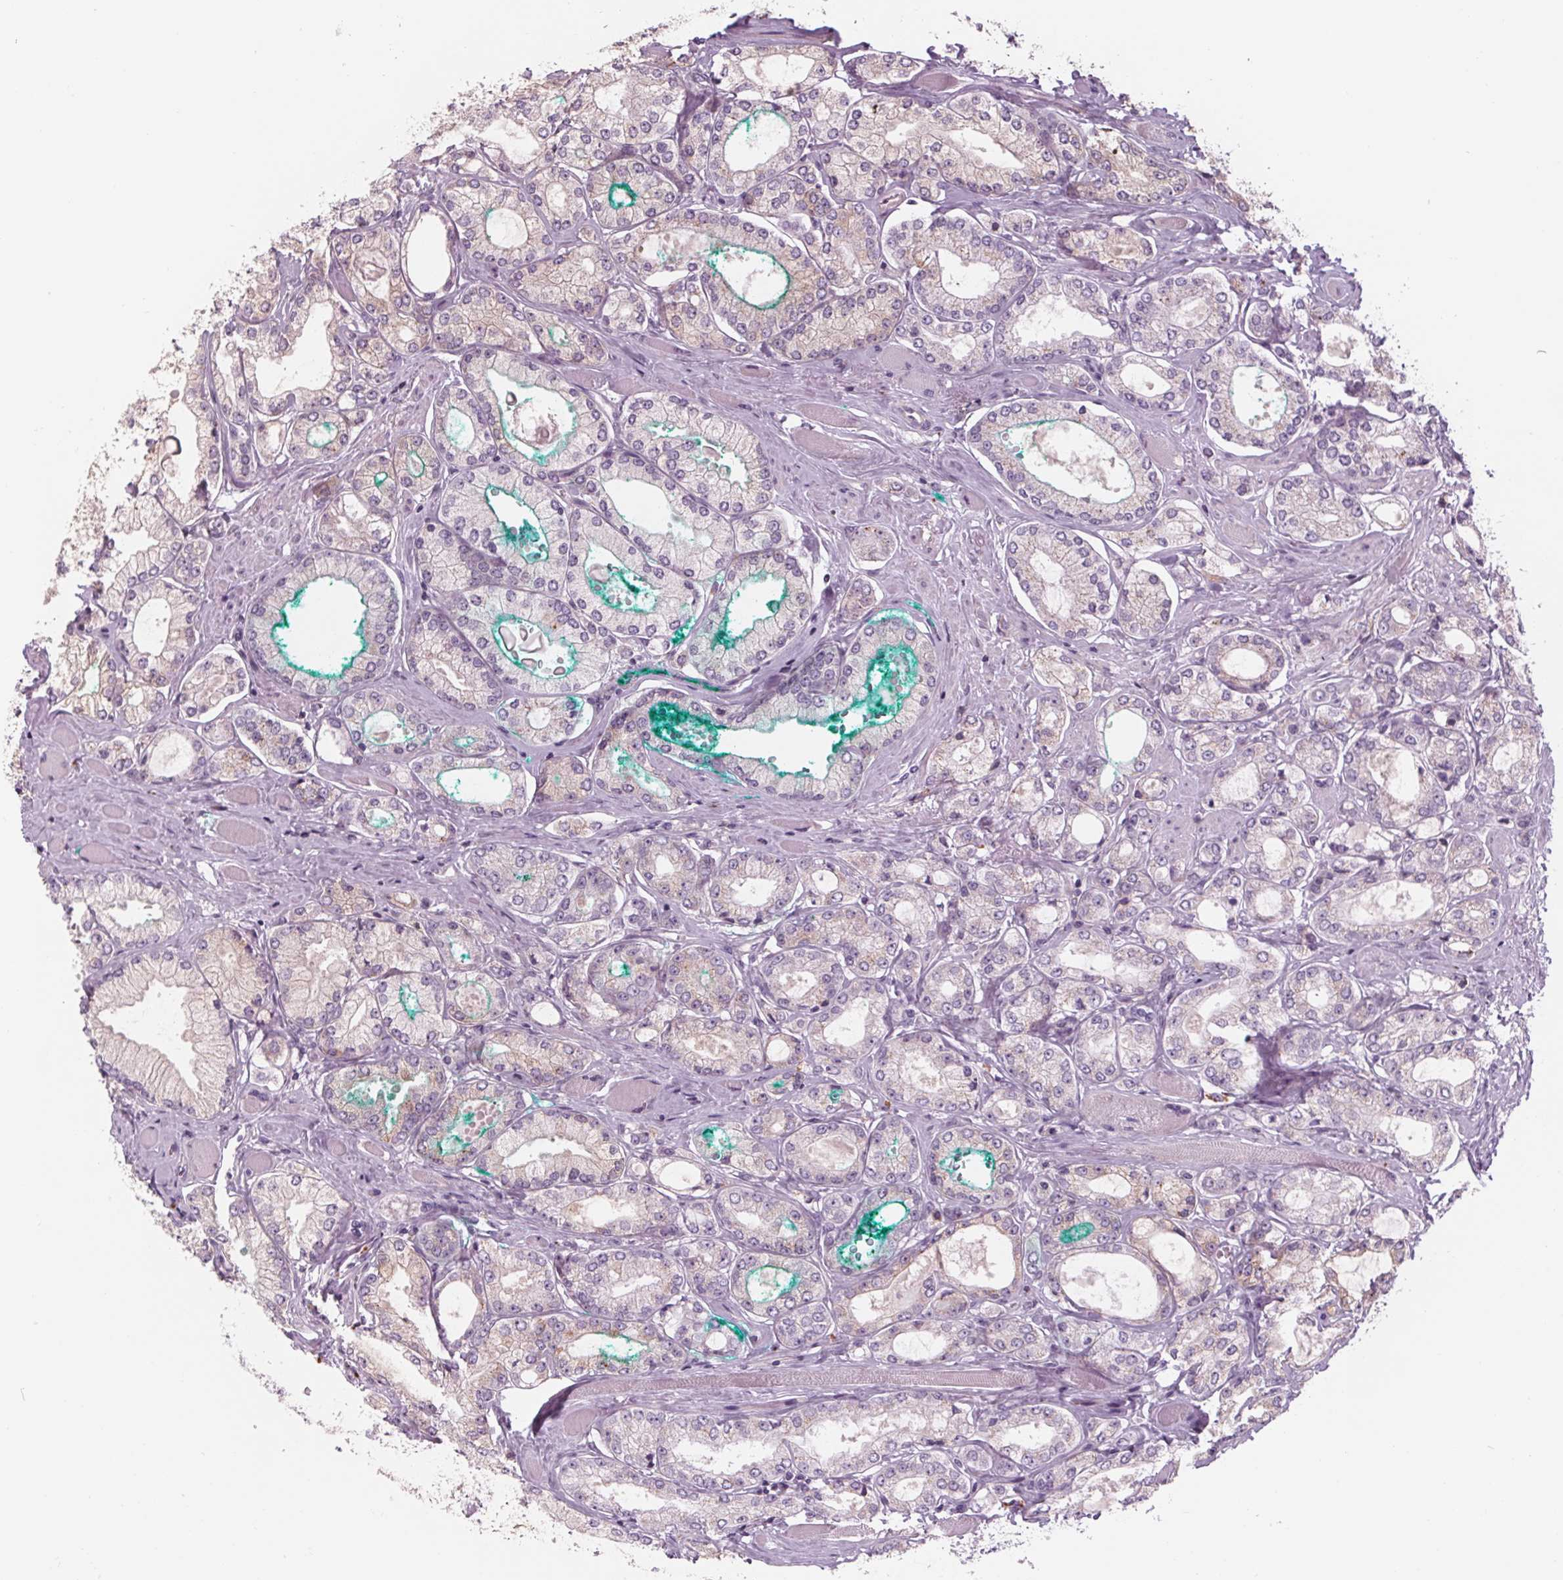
{"staining": {"intensity": "weak", "quantity": "<25%", "location": "cytoplasmic/membranous"}, "tissue": "prostate cancer", "cell_type": "Tumor cells", "image_type": "cancer", "snomed": [{"axis": "morphology", "description": "Adenocarcinoma, High grade"}, {"axis": "topography", "description": "Prostate"}], "caption": "Protein analysis of high-grade adenocarcinoma (prostate) displays no significant expression in tumor cells. (Brightfield microscopy of DAB (3,3'-diaminobenzidine) immunohistochemistry at high magnification).", "gene": "SAMD5", "patient": {"sex": "male", "age": 68}}